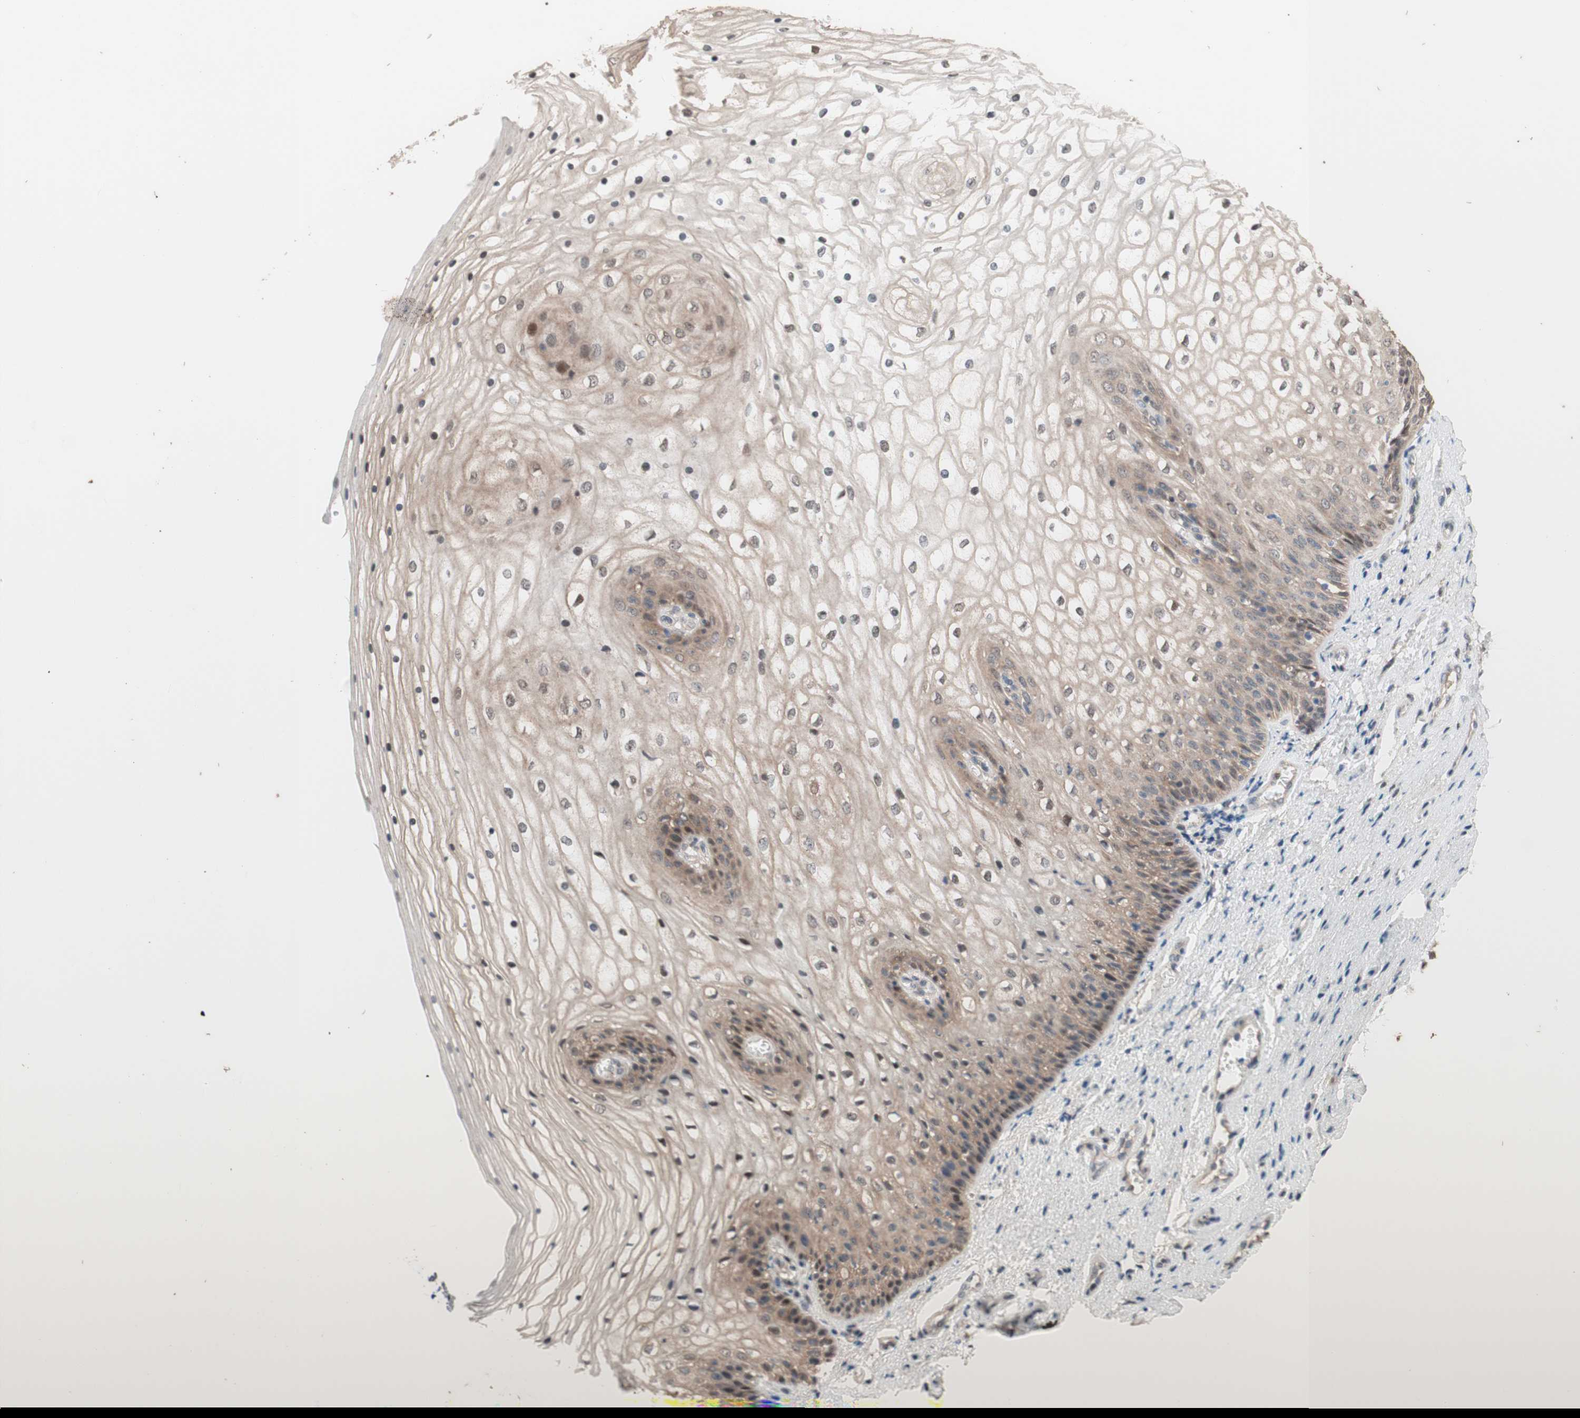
{"staining": {"intensity": "moderate", "quantity": "25%-75%", "location": "cytoplasmic/membranous,nuclear"}, "tissue": "vagina", "cell_type": "Squamous epithelial cells", "image_type": "normal", "snomed": [{"axis": "morphology", "description": "Normal tissue, NOS"}, {"axis": "topography", "description": "Vagina"}], "caption": "Benign vagina shows moderate cytoplasmic/membranous,nuclear positivity in about 25%-75% of squamous epithelial cells (DAB IHC with brightfield microscopy, high magnification)..", "gene": "CCNC", "patient": {"sex": "female", "age": 34}}